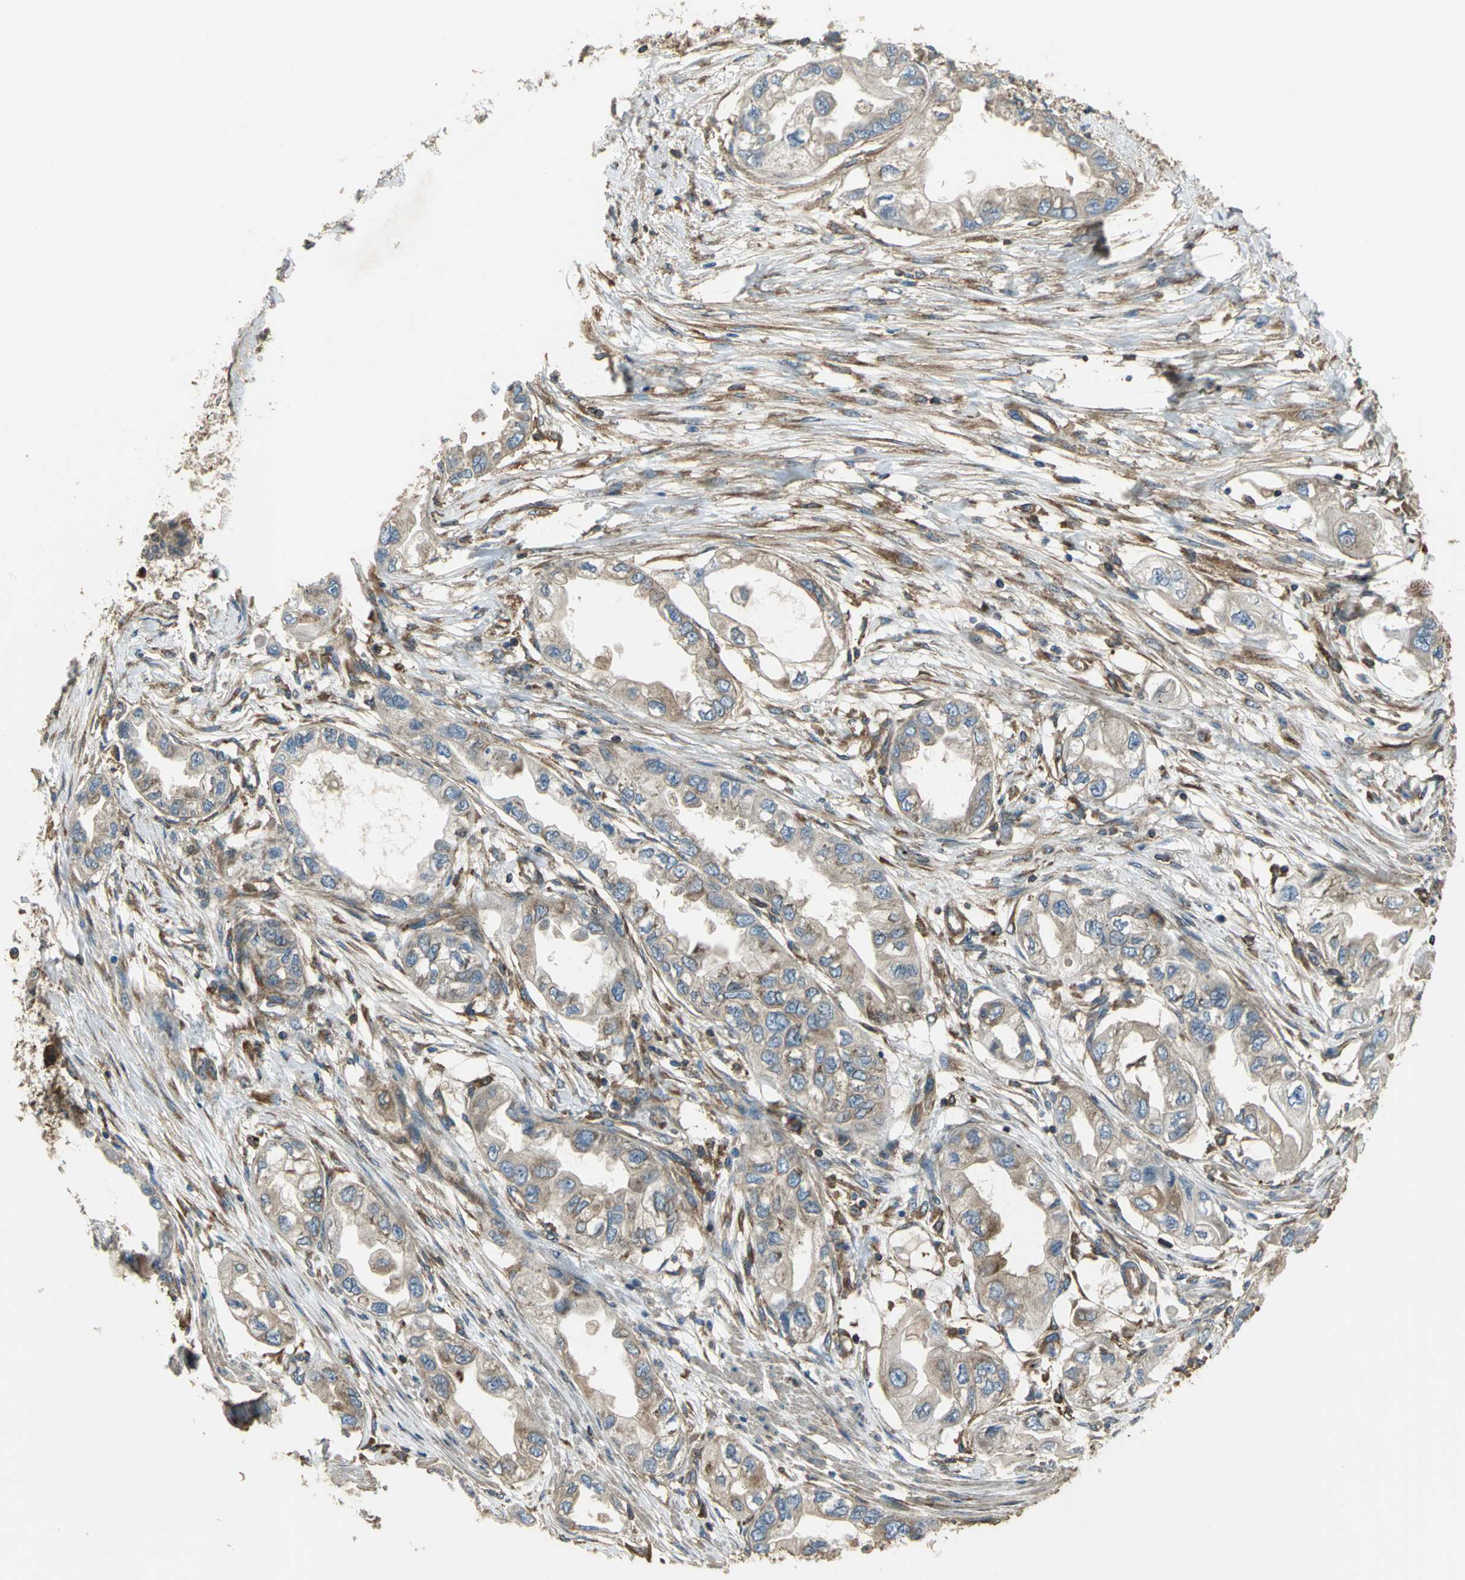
{"staining": {"intensity": "weak", "quantity": ">75%", "location": "cytoplasmic/membranous"}, "tissue": "endometrial cancer", "cell_type": "Tumor cells", "image_type": "cancer", "snomed": [{"axis": "morphology", "description": "Adenocarcinoma, NOS"}, {"axis": "topography", "description": "Endometrium"}], "caption": "Immunohistochemical staining of endometrial cancer (adenocarcinoma) demonstrates low levels of weak cytoplasmic/membranous positivity in approximately >75% of tumor cells. (DAB IHC with brightfield microscopy, high magnification).", "gene": "TLN1", "patient": {"sex": "female", "age": 67}}